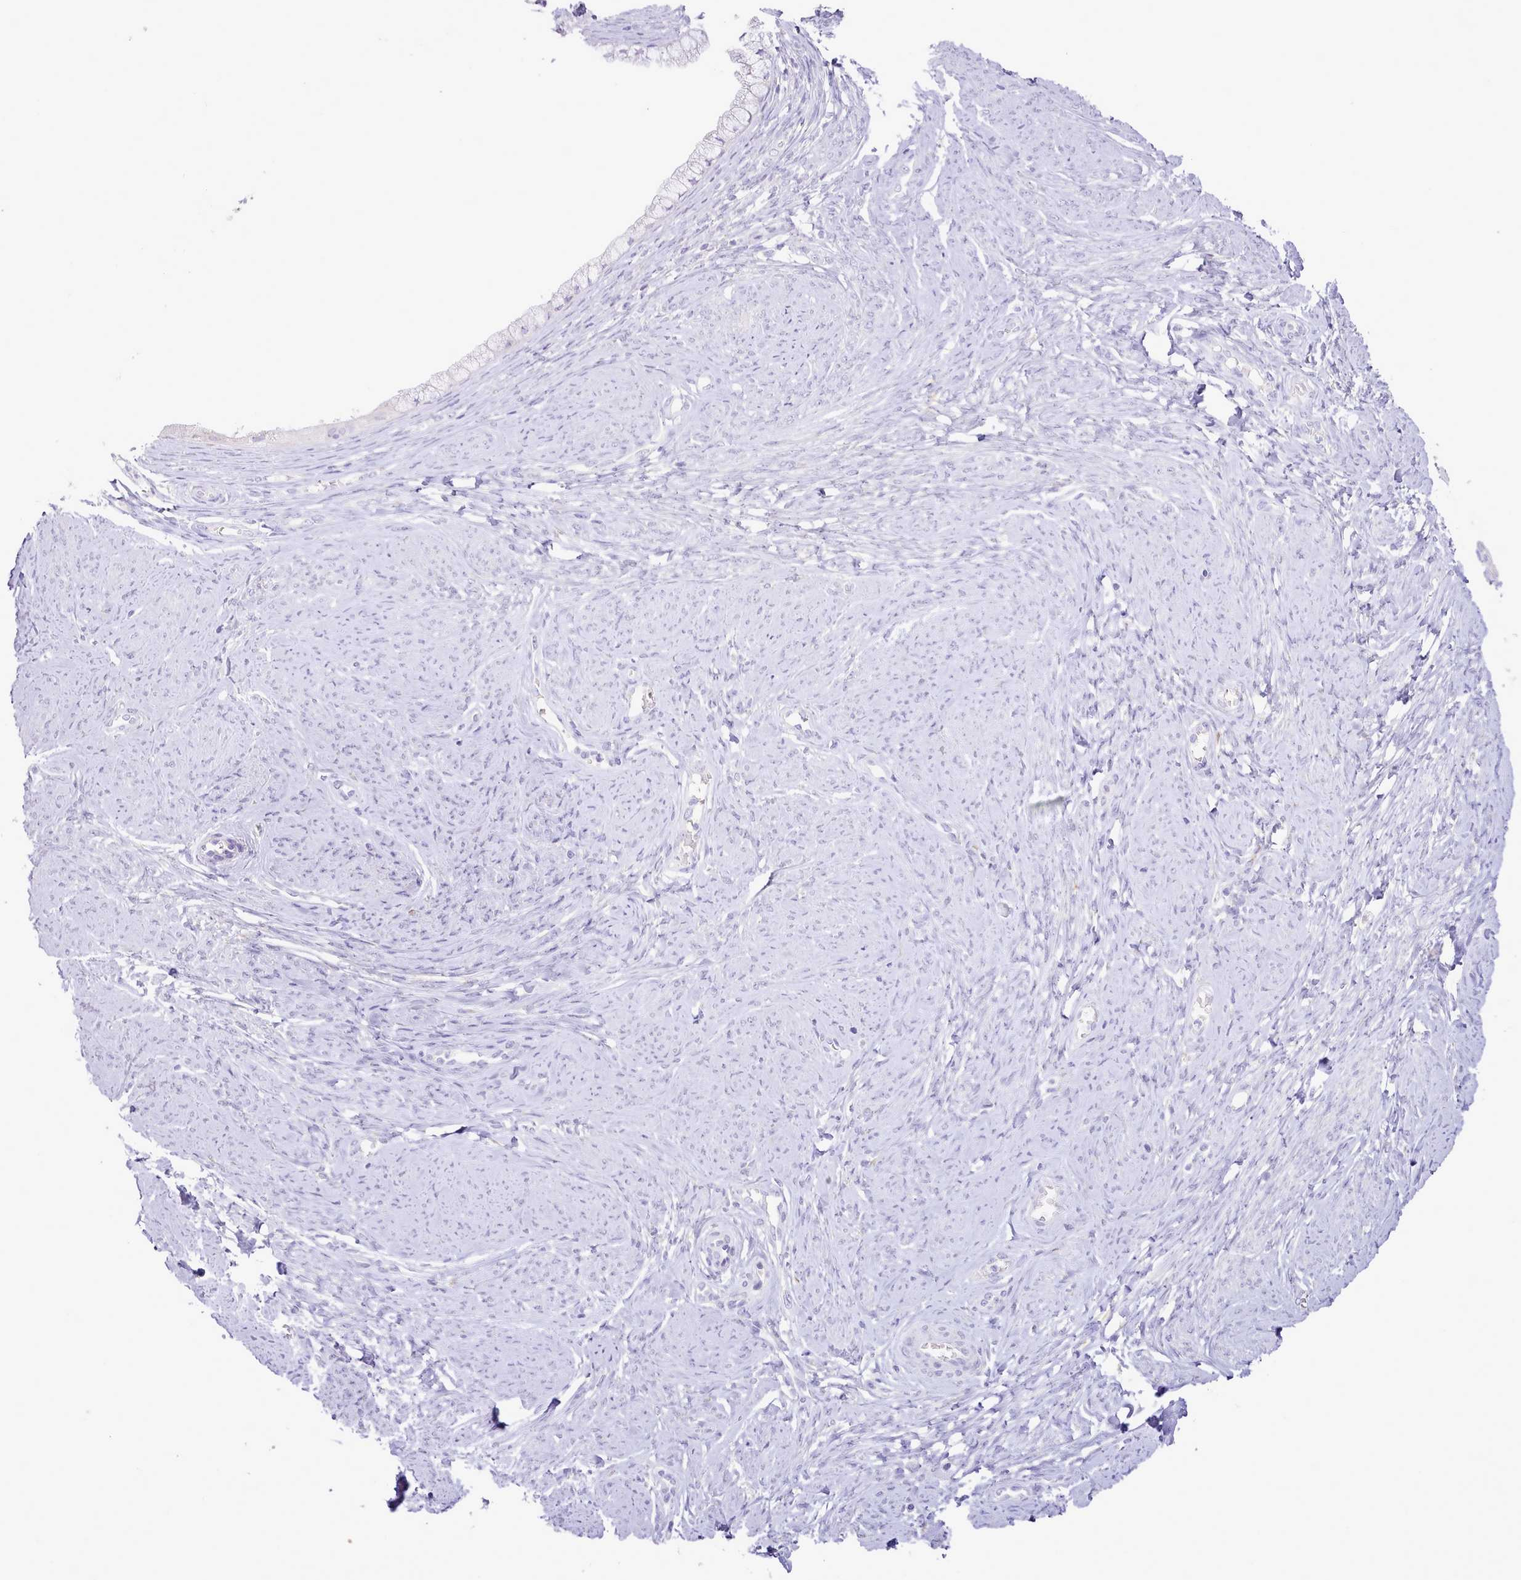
{"staining": {"intensity": "negative", "quantity": "none", "location": "none"}, "tissue": "cervix", "cell_type": "Glandular cells", "image_type": "normal", "snomed": [{"axis": "morphology", "description": "Normal tissue, NOS"}, {"axis": "topography", "description": "Cervix"}], "caption": "Cervix was stained to show a protein in brown. There is no significant positivity in glandular cells. (DAB (3,3'-diaminobenzidine) IHC, high magnification).", "gene": "CCL1", "patient": {"sex": "female", "age": 42}}